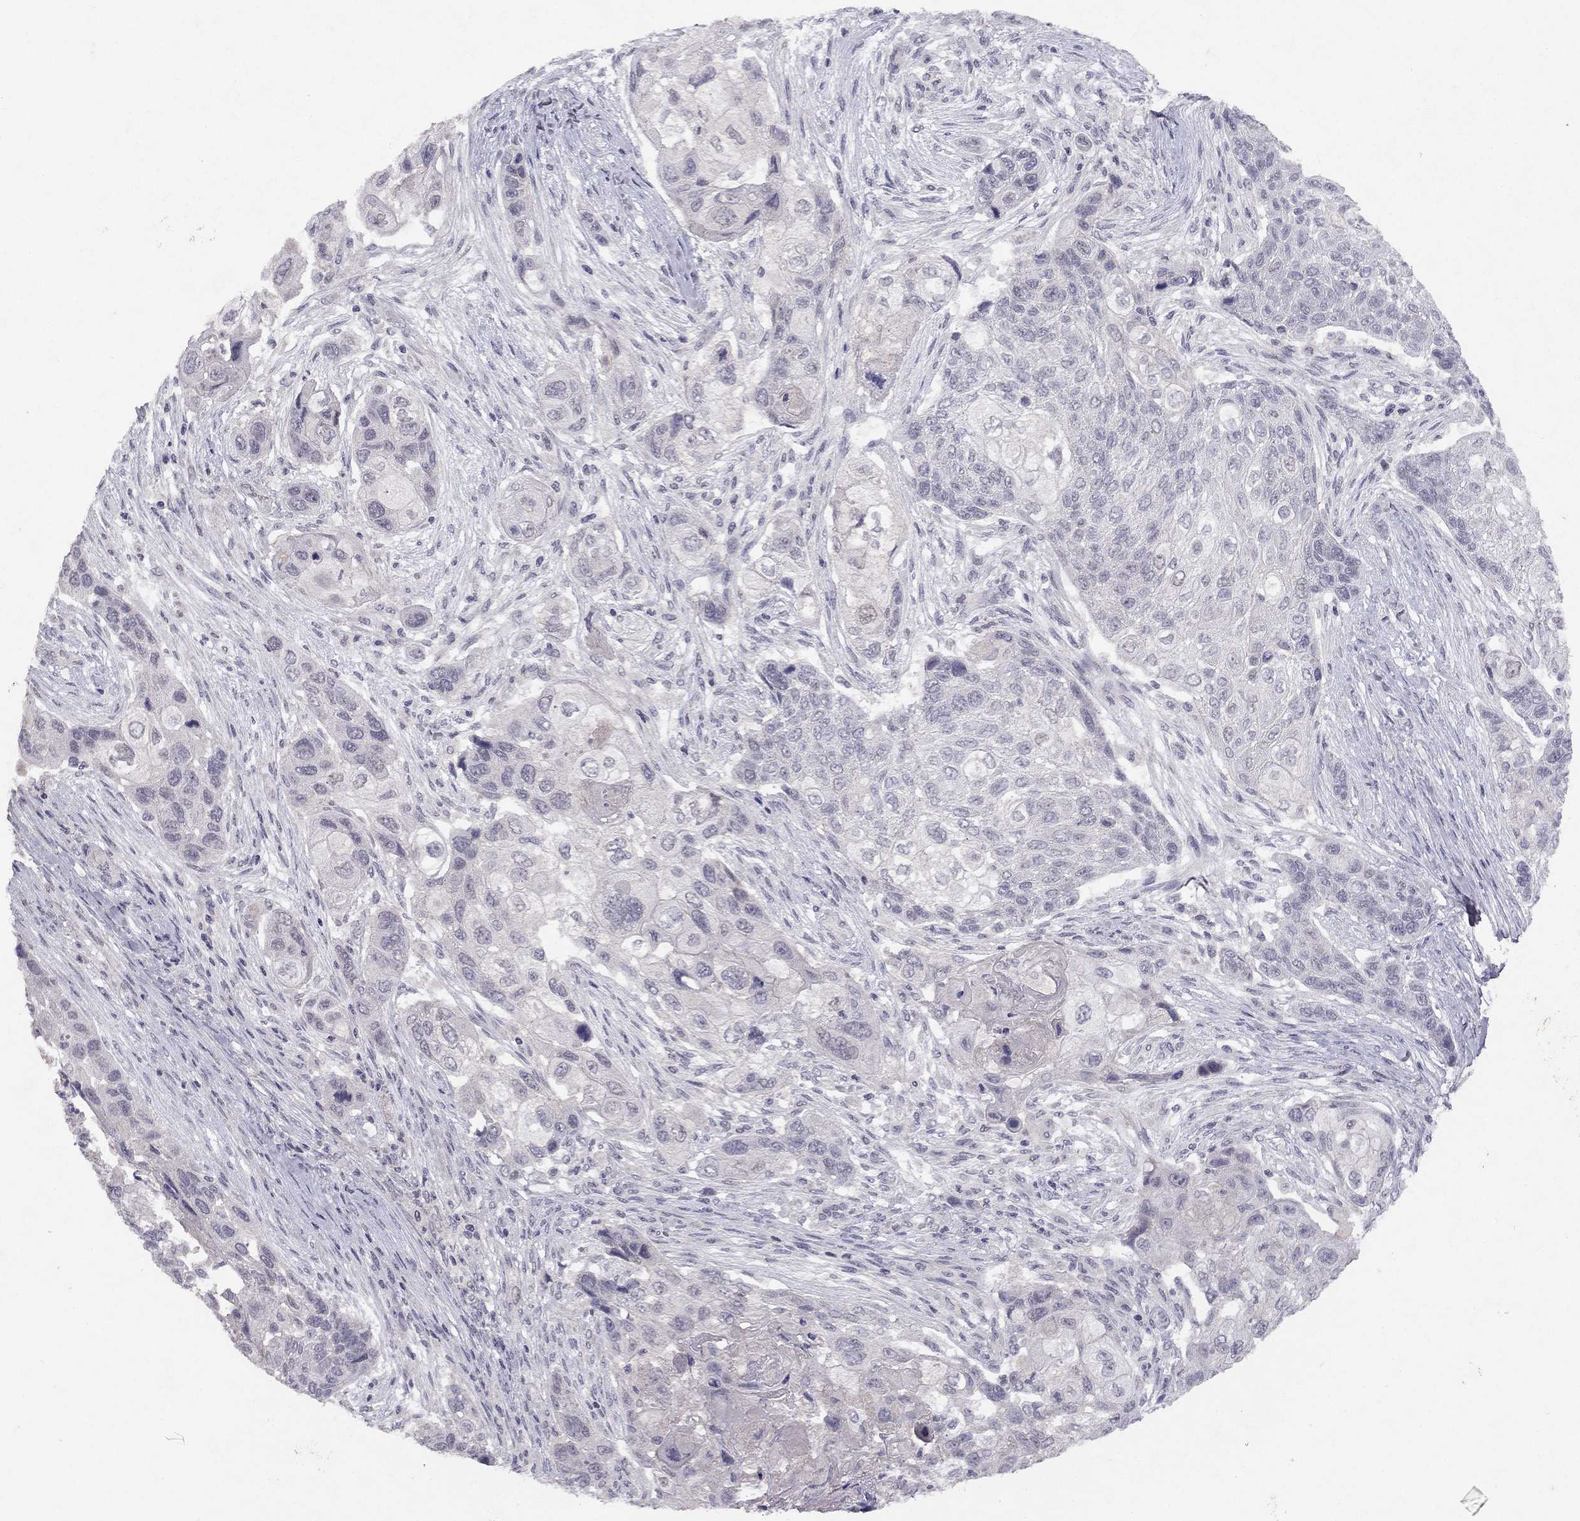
{"staining": {"intensity": "negative", "quantity": "none", "location": "none"}, "tissue": "lung cancer", "cell_type": "Tumor cells", "image_type": "cancer", "snomed": [{"axis": "morphology", "description": "Squamous cell carcinoma, NOS"}, {"axis": "topography", "description": "Lung"}], "caption": "Immunohistochemistry (IHC) photomicrograph of human lung cancer (squamous cell carcinoma) stained for a protein (brown), which exhibits no positivity in tumor cells.", "gene": "ESR2", "patient": {"sex": "male", "age": 69}}